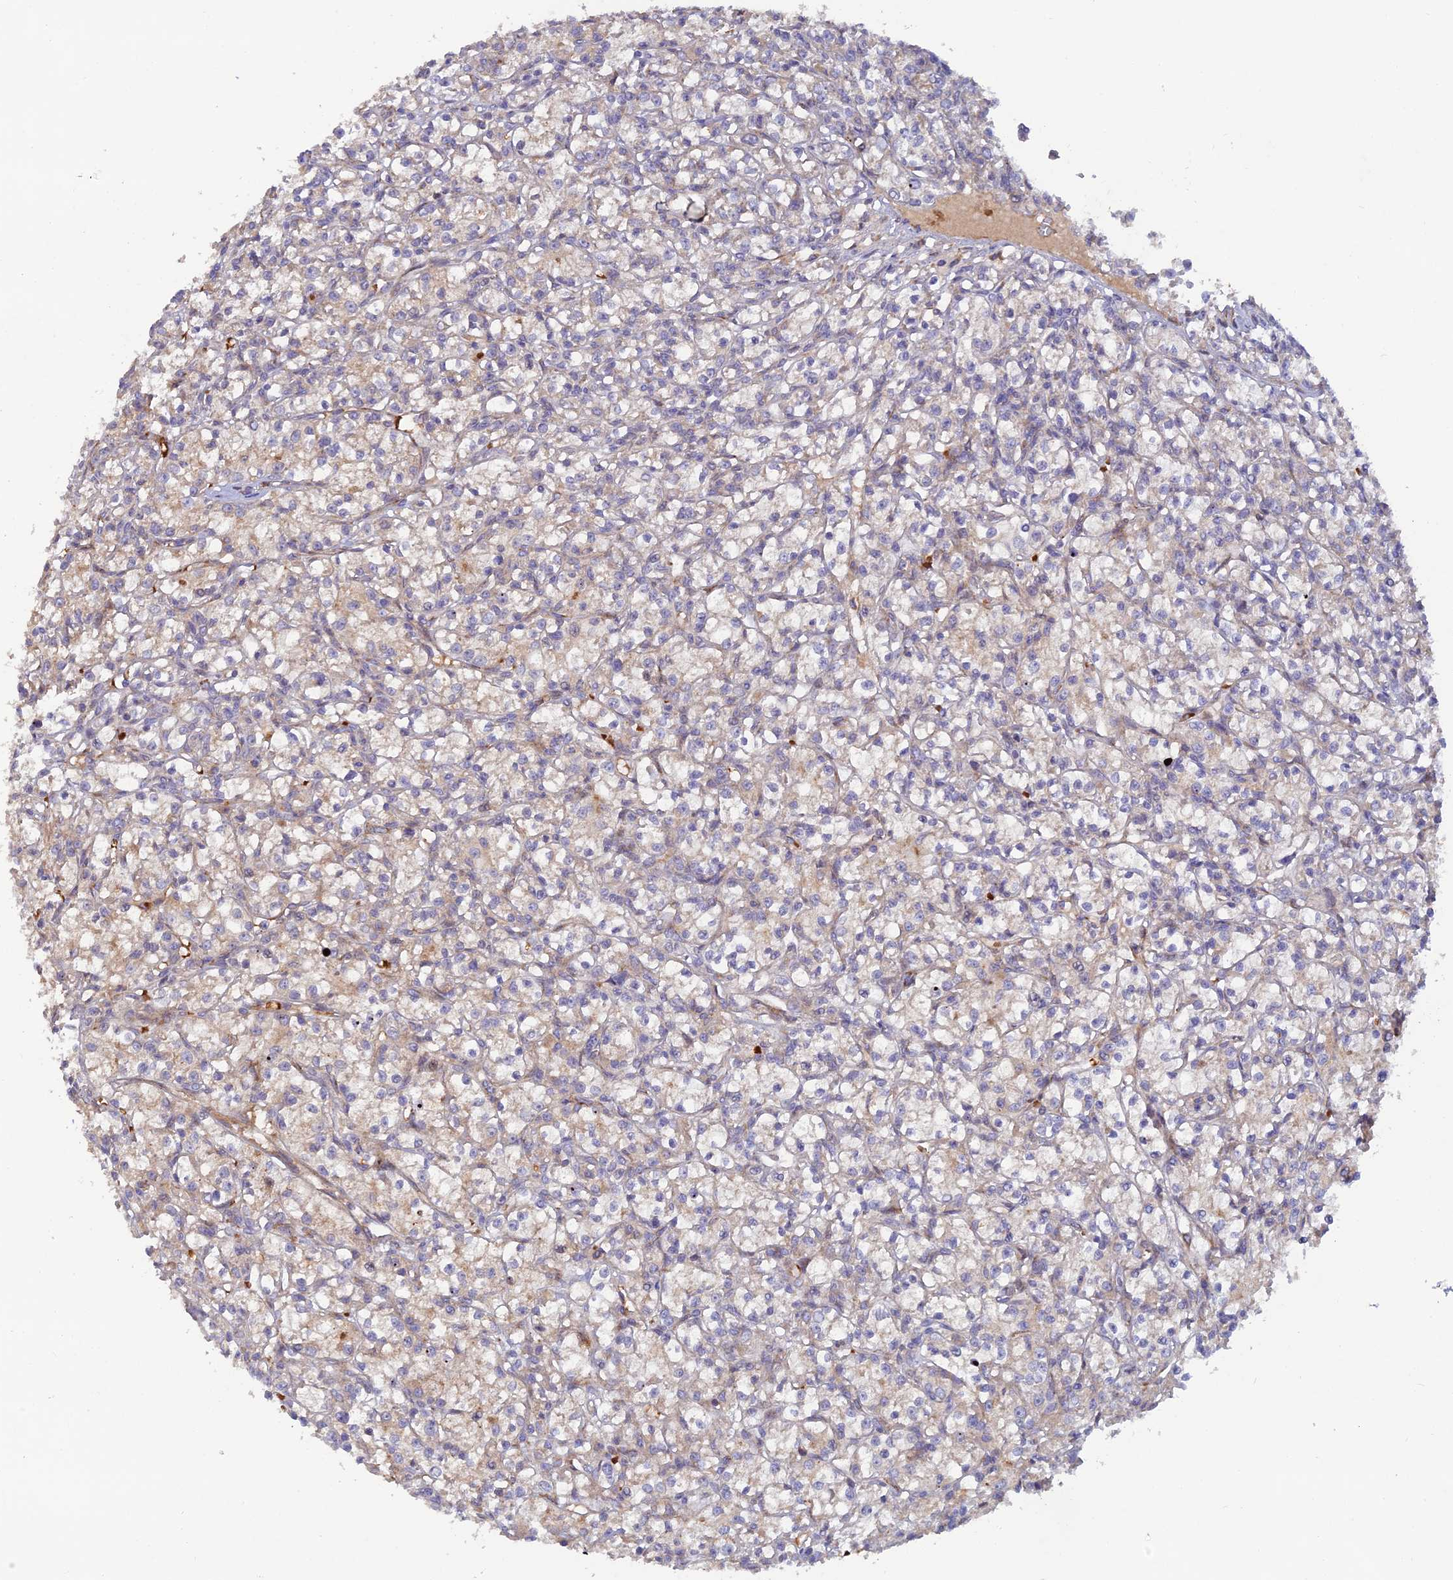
{"staining": {"intensity": "weak", "quantity": "<25%", "location": "cytoplasmic/membranous"}, "tissue": "renal cancer", "cell_type": "Tumor cells", "image_type": "cancer", "snomed": [{"axis": "morphology", "description": "Adenocarcinoma, NOS"}, {"axis": "topography", "description": "Kidney"}], "caption": "Tumor cells show no significant protein staining in adenocarcinoma (renal).", "gene": "GMCL1", "patient": {"sex": "female", "age": 59}}